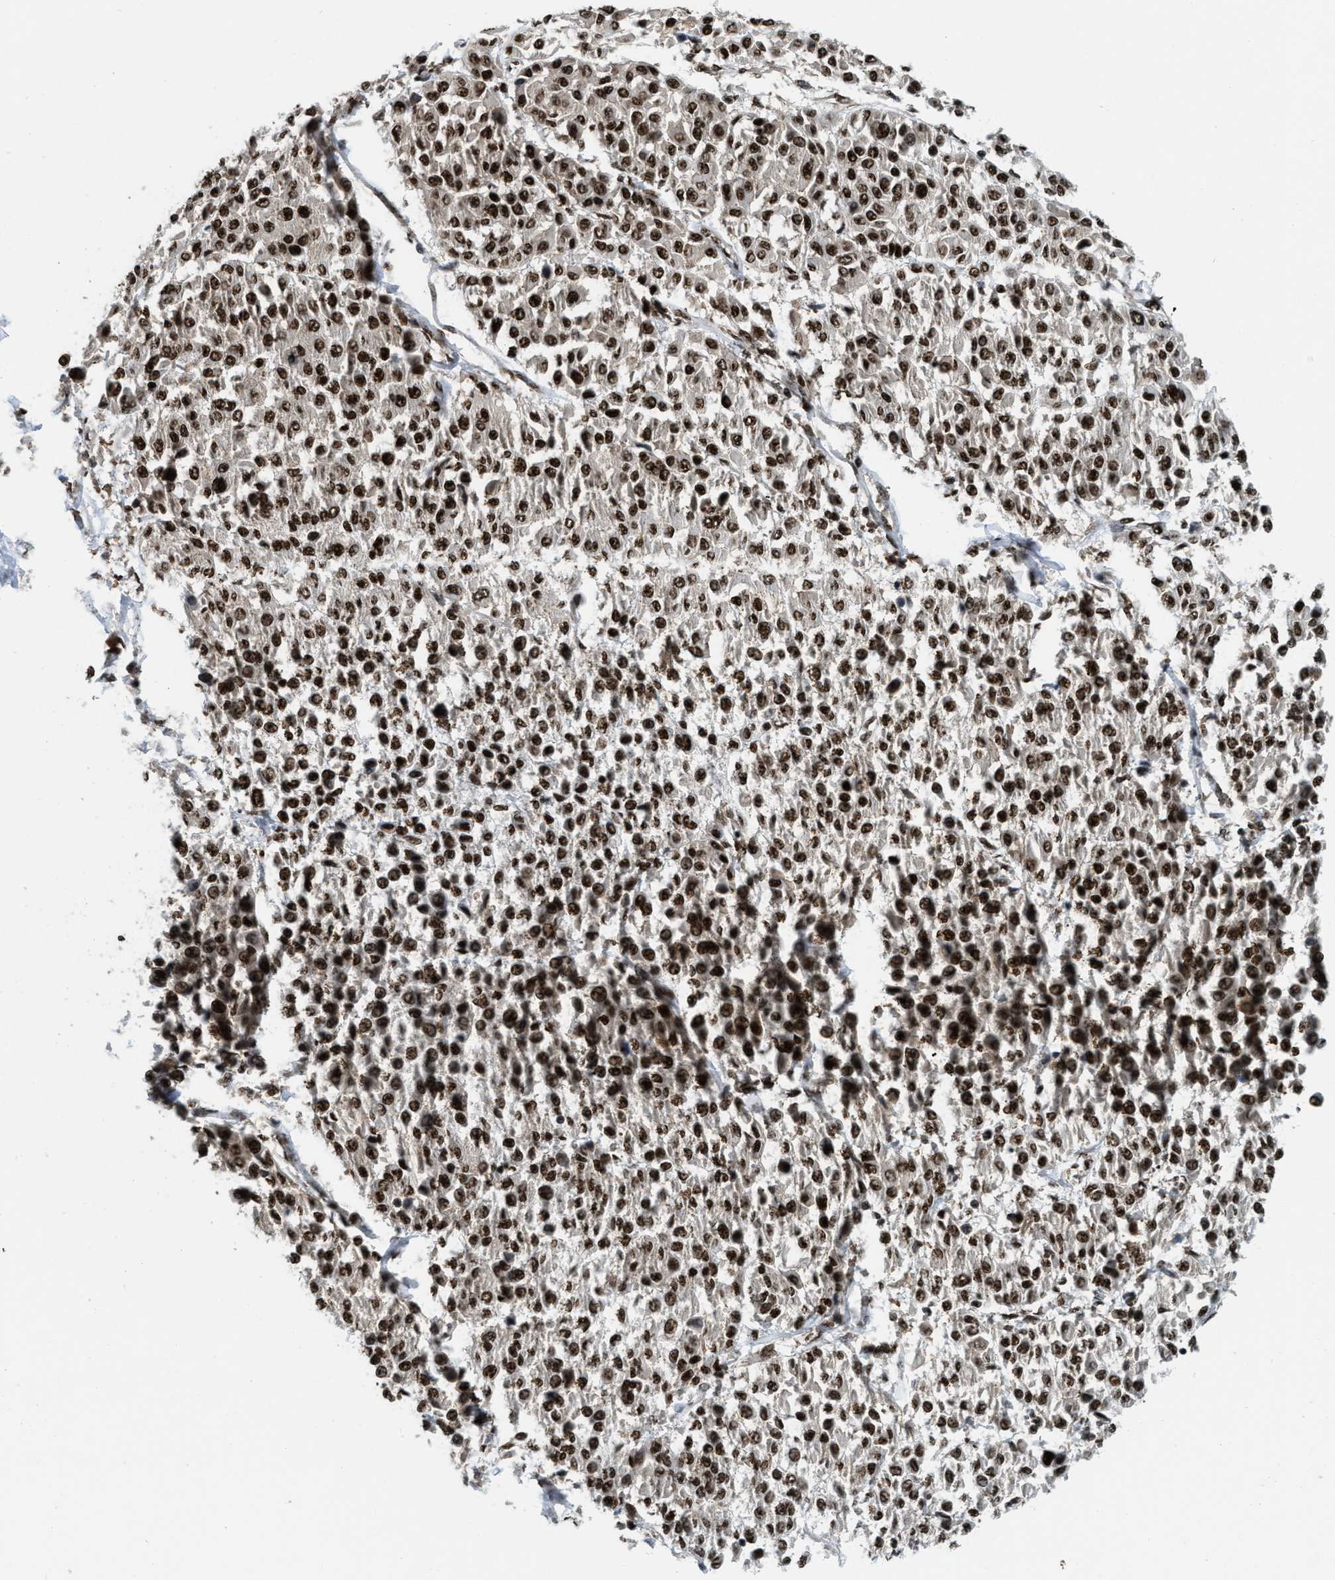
{"staining": {"intensity": "moderate", "quantity": ">75%", "location": "nuclear"}, "tissue": "melanoma", "cell_type": "Tumor cells", "image_type": "cancer", "snomed": [{"axis": "morphology", "description": "Malignant melanoma, Metastatic site"}, {"axis": "topography", "description": "Soft tissue"}], "caption": "Immunohistochemical staining of human melanoma demonstrates moderate nuclear protein expression in about >75% of tumor cells.", "gene": "NUMA1", "patient": {"sex": "male", "age": 41}}